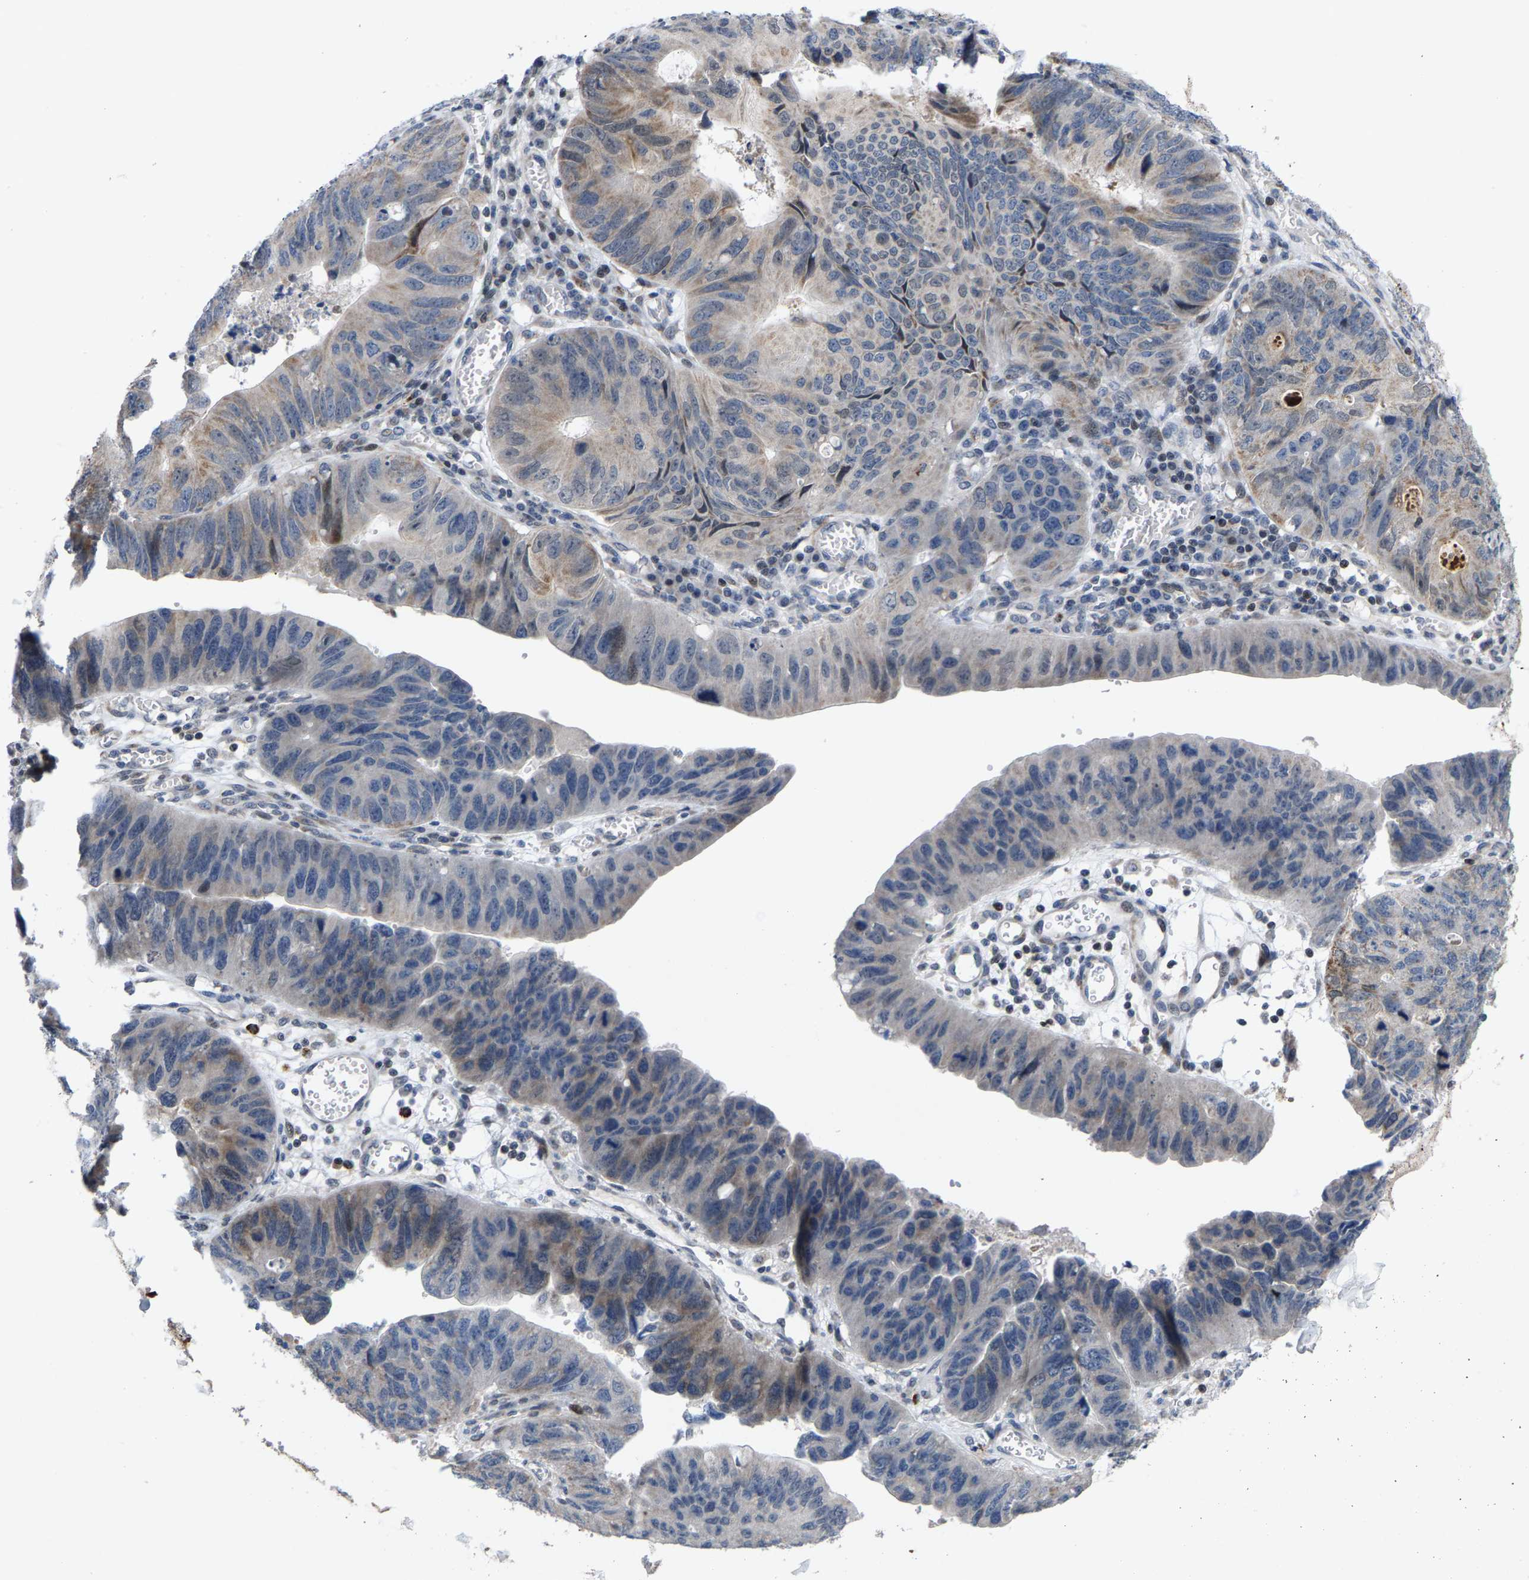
{"staining": {"intensity": "weak", "quantity": "<25%", "location": "cytoplasmic/membranous"}, "tissue": "stomach cancer", "cell_type": "Tumor cells", "image_type": "cancer", "snomed": [{"axis": "morphology", "description": "Adenocarcinoma, NOS"}, {"axis": "topography", "description": "Stomach"}], "caption": "The micrograph demonstrates no significant positivity in tumor cells of adenocarcinoma (stomach).", "gene": "TDRKH", "patient": {"sex": "male", "age": 59}}